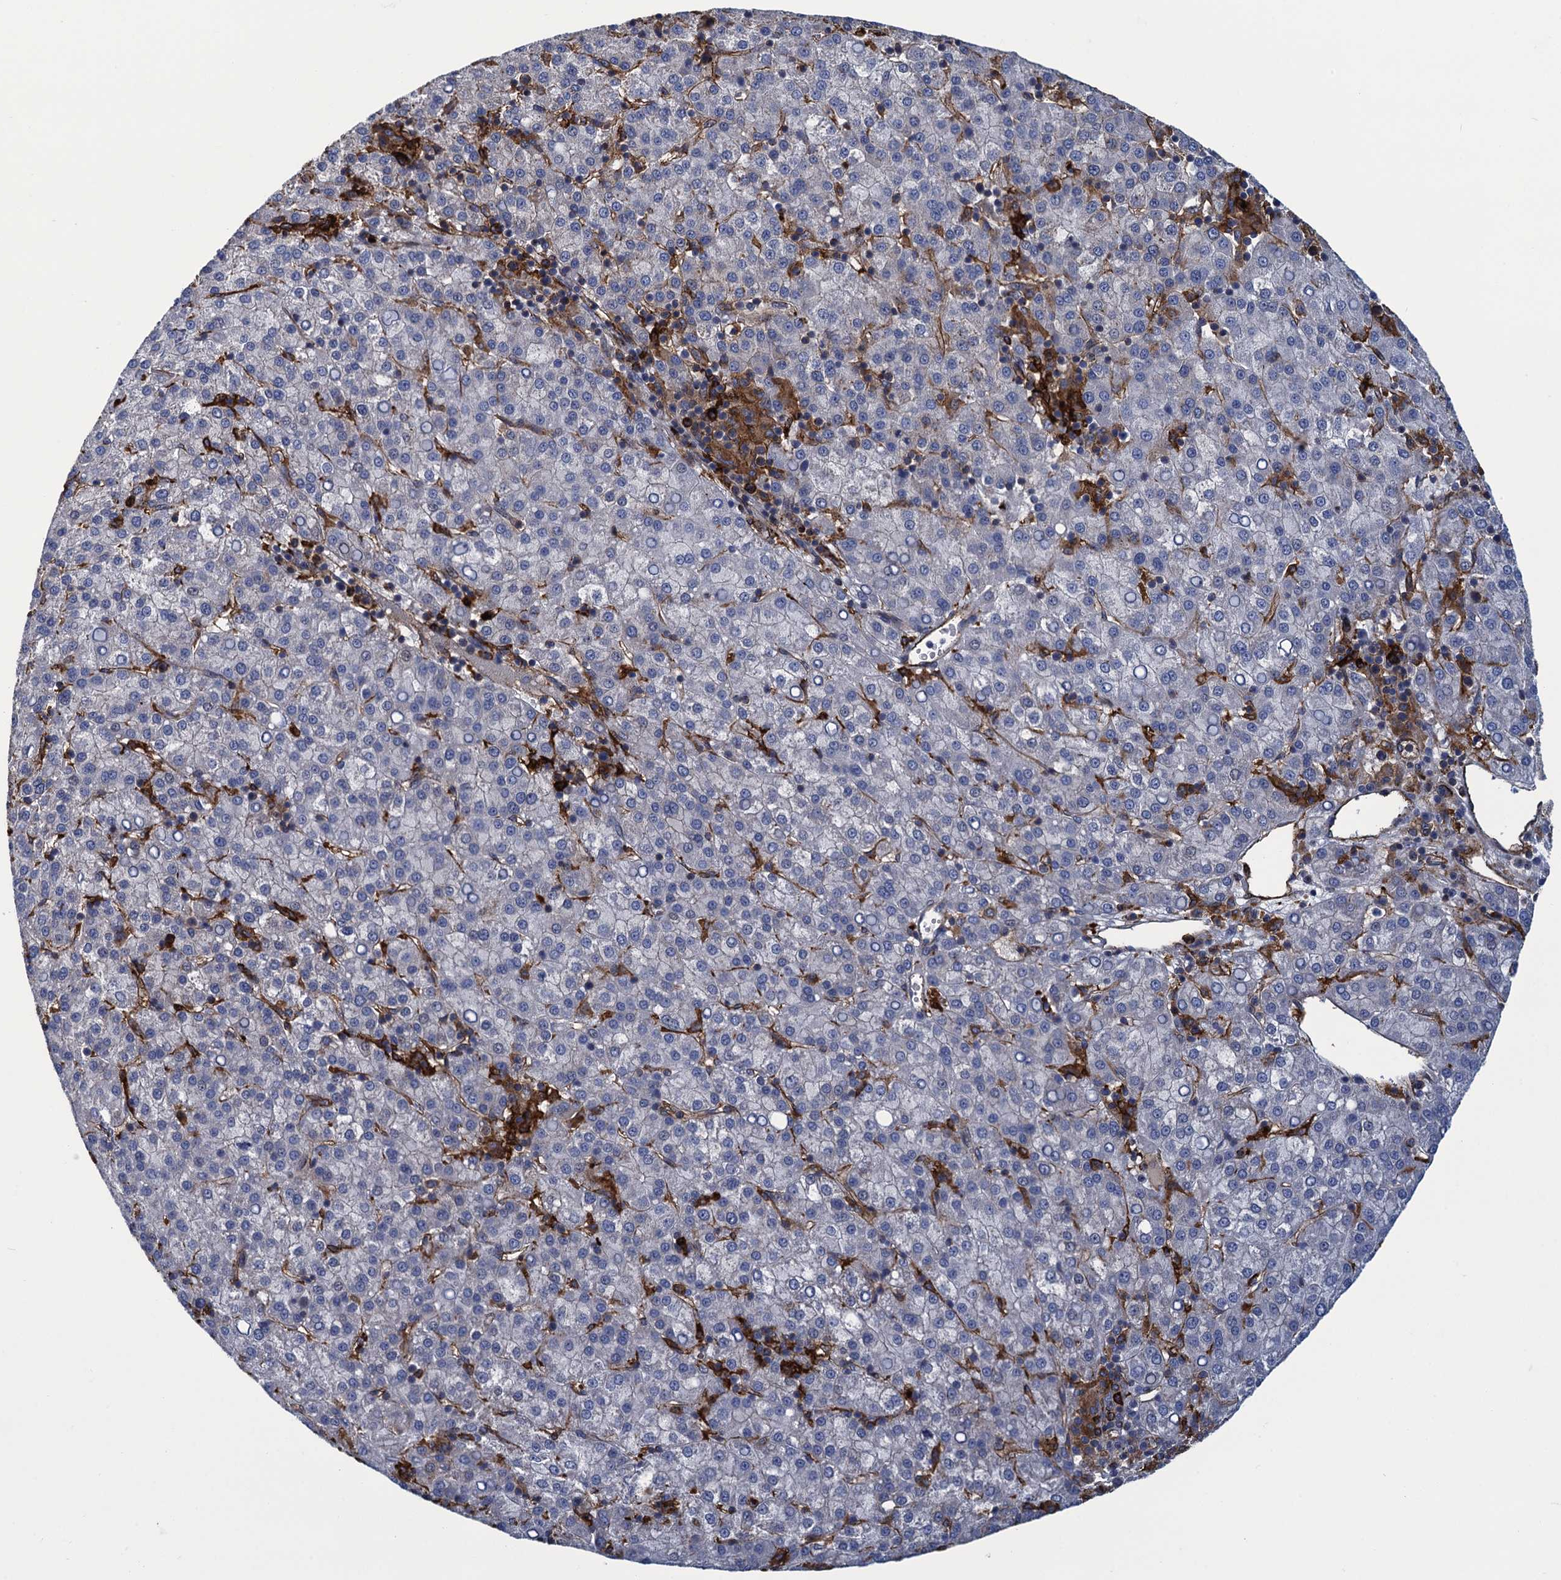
{"staining": {"intensity": "negative", "quantity": "none", "location": "none"}, "tissue": "liver cancer", "cell_type": "Tumor cells", "image_type": "cancer", "snomed": [{"axis": "morphology", "description": "Carcinoma, Hepatocellular, NOS"}, {"axis": "topography", "description": "Liver"}], "caption": "High magnification brightfield microscopy of hepatocellular carcinoma (liver) stained with DAB (brown) and counterstained with hematoxylin (blue): tumor cells show no significant positivity.", "gene": "DNHD1", "patient": {"sex": "female", "age": 58}}